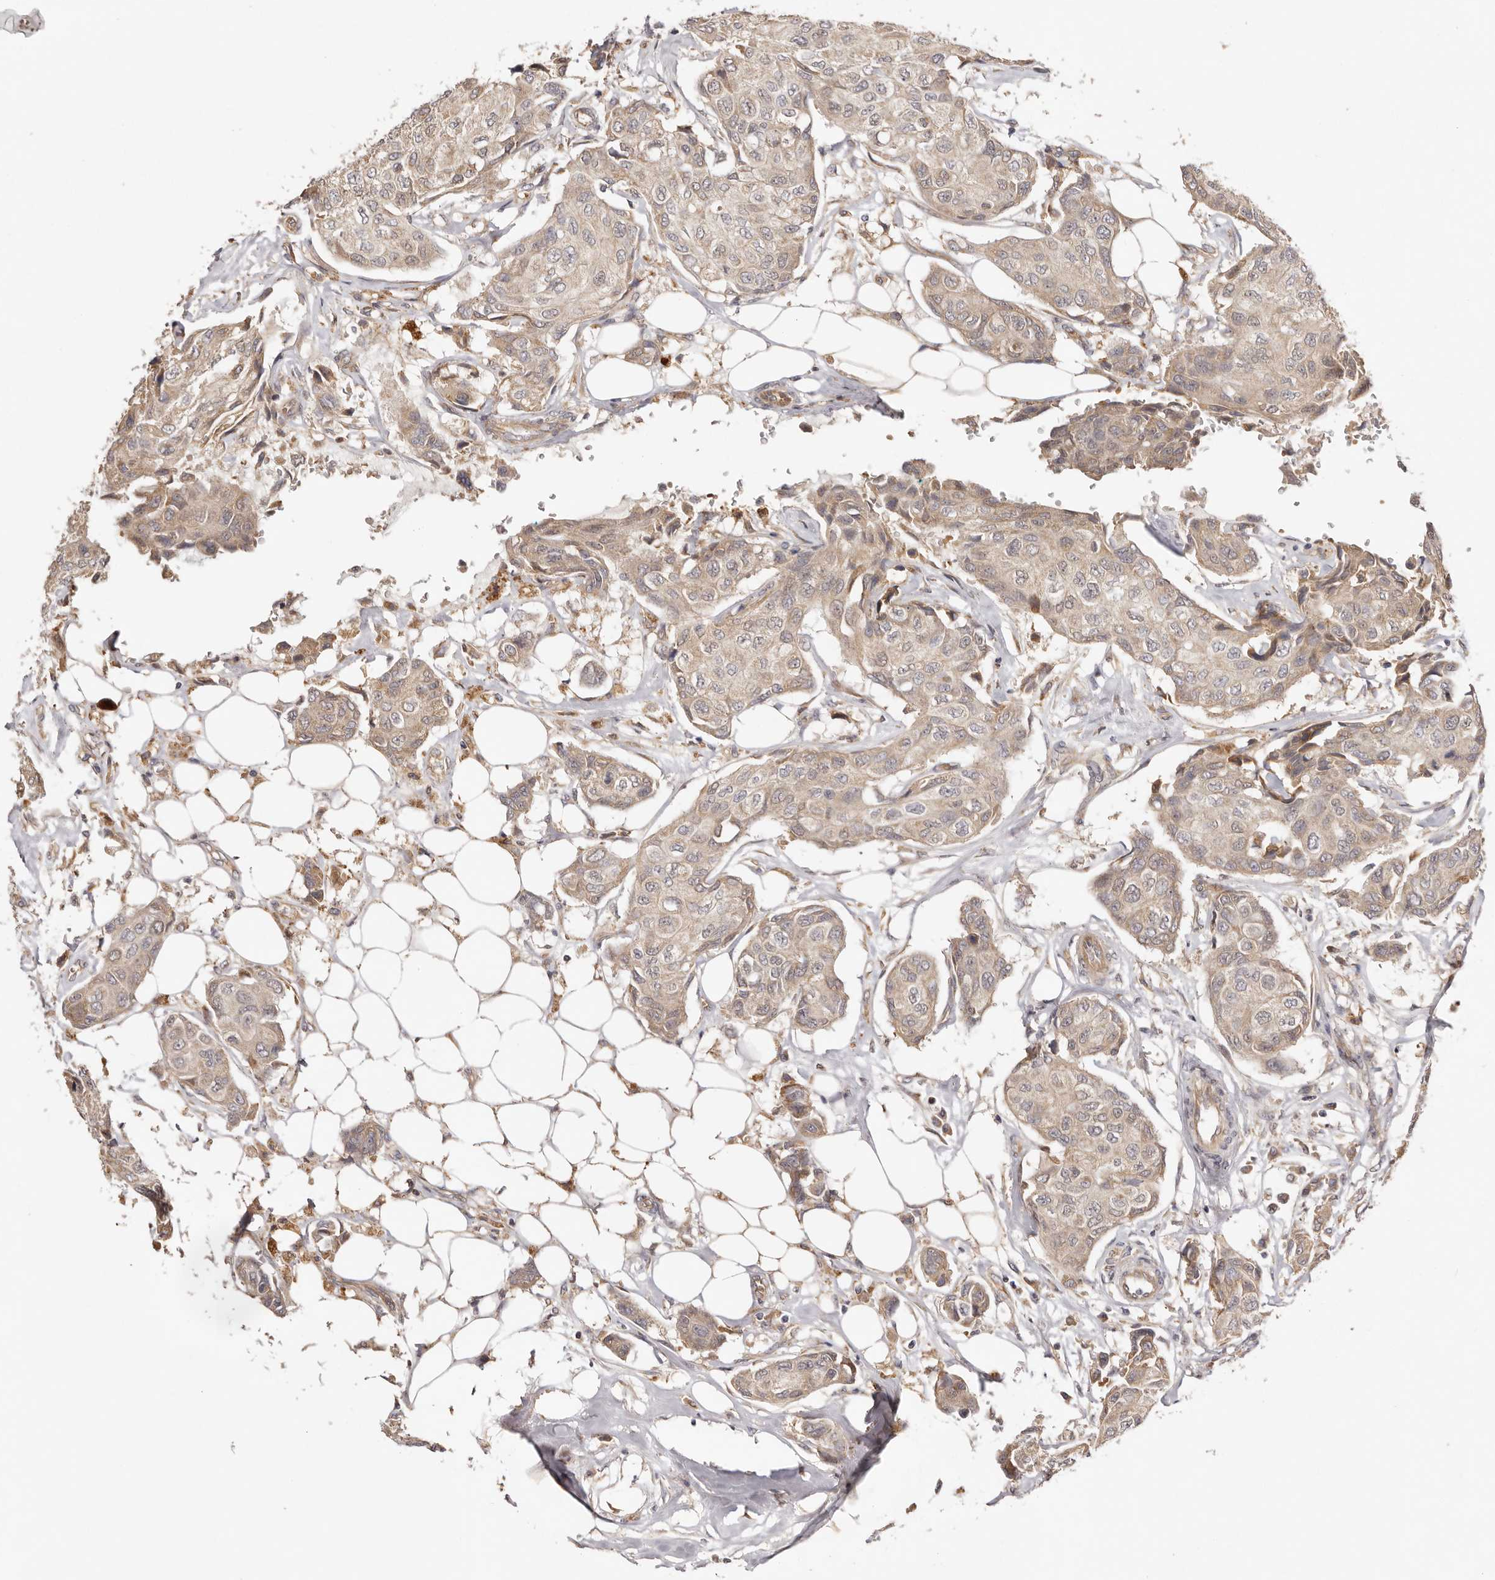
{"staining": {"intensity": "weak", "quantity": ">75%", "location": "cytoplasmic/membranous"}, "tissue": "breast cancer", "cell_type": "Tumor cells", "image_type": "cancer", "snomed": [{"axis": "morphology", "description": "Duct carcinoma"}, {"axis": "topography", "description": "Breast"}], "caption": "IHC histopathology image of neoplastic tissue: human infiltrating ductal carcinoma (breast) stained using immunohistochemistry shows low levels of weak protein expression localized specifically in the cytoplasmic/membranous of tumor cells, appearing as a cytoplasmic/membranous brown color.", "gene": "UBR2", "patient": {"sex": "female", "age": 80}}